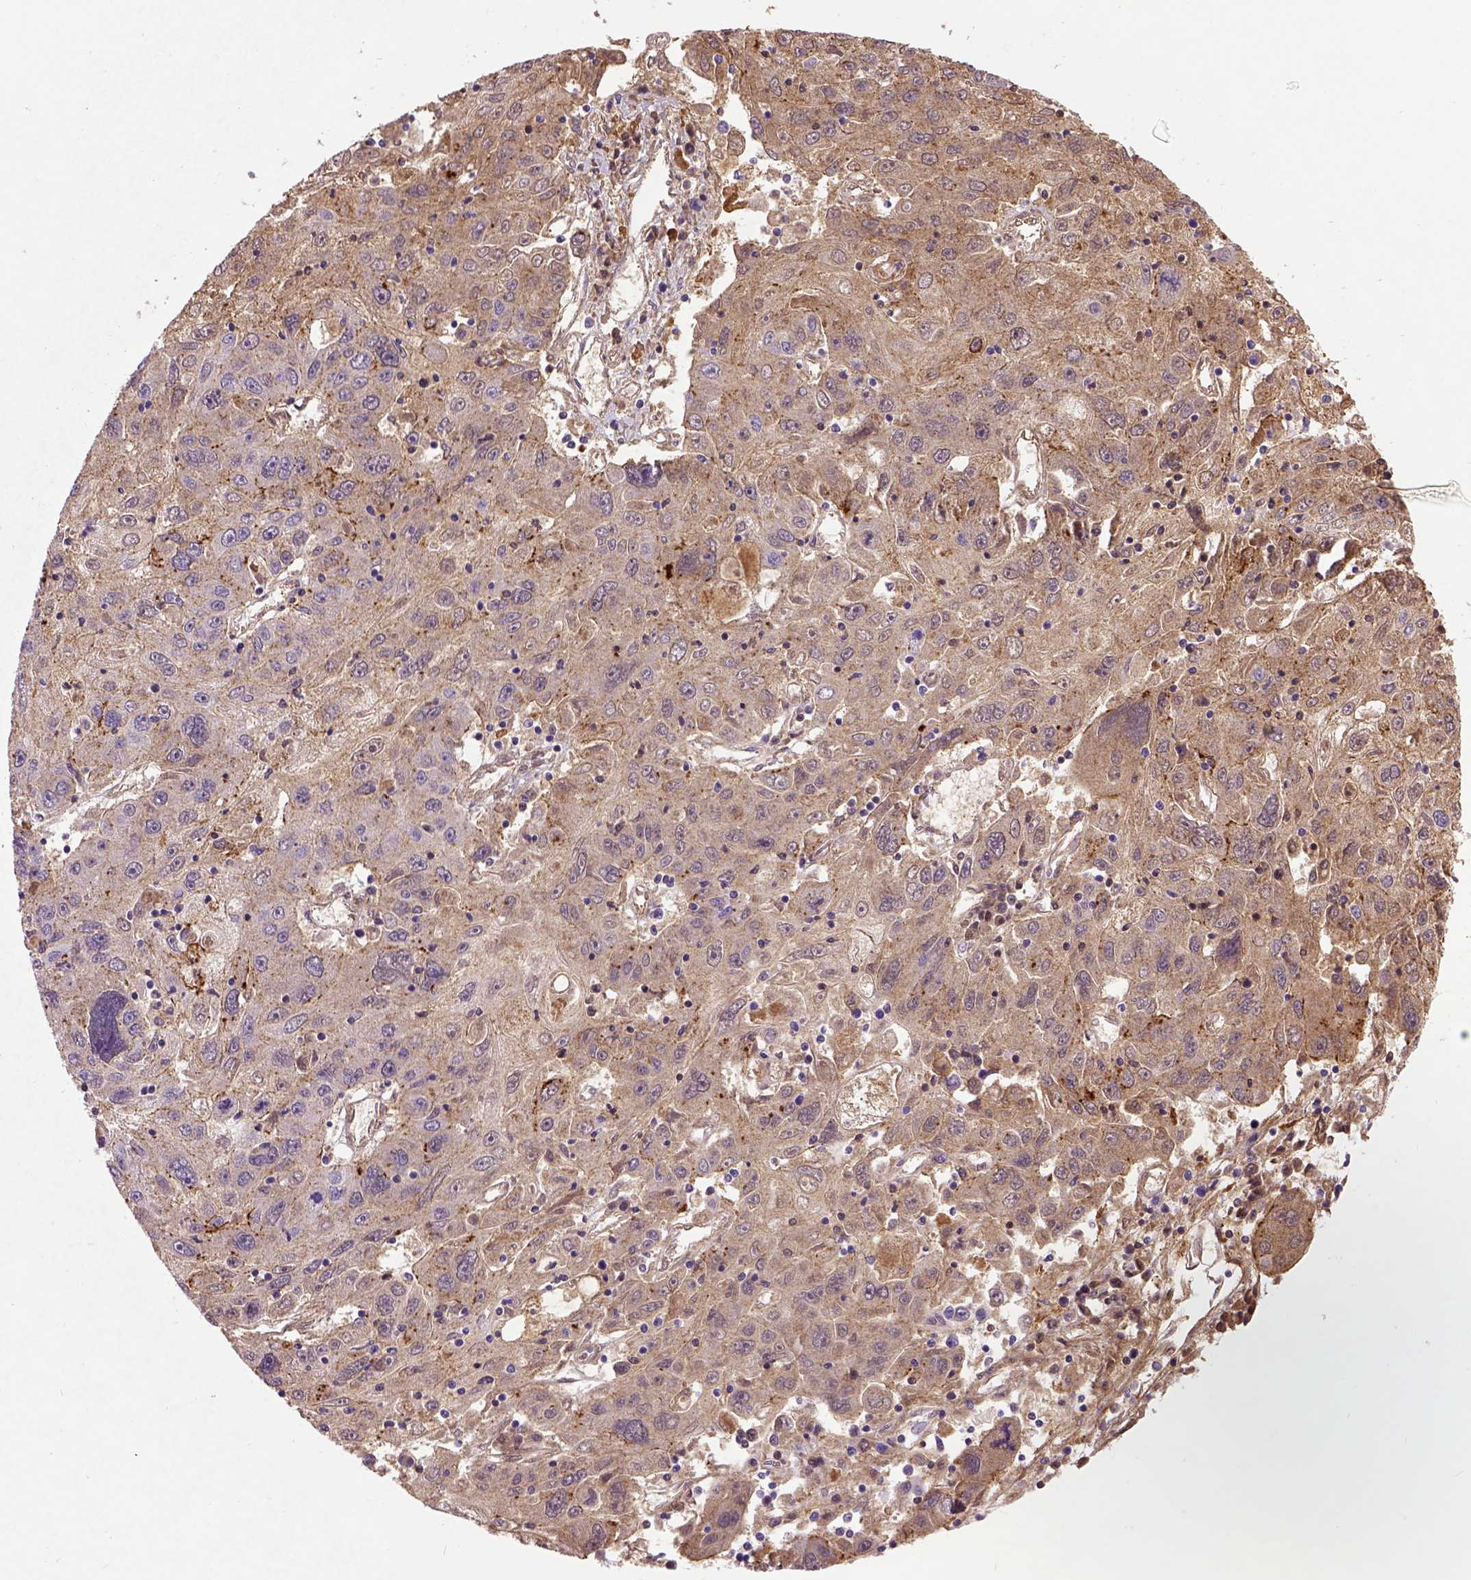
{"staining": {"intensity": "weak", "quantity": ">75%", "location": "cytoplasmic/membranous"}, "tissue": "stomach cancer", "cell_type": "Tumor cells", "image_type": "cancer", "snomed": [{"axis": "morphology", "description": "Adenocarcinoma, NOS"}, {"axis": "topography", "description": "Stomach"}], "caption": "A low amount of weak cytoplasmic/membranous positivity is seen in about >75% of tumor cells in adenocarcinoma (stomach) tissue. Ihc stains the protein of interest in brown and the nuclei are stained blue.", "gene": "CDH1", "patient": {"sex": "male", "age": 56}}